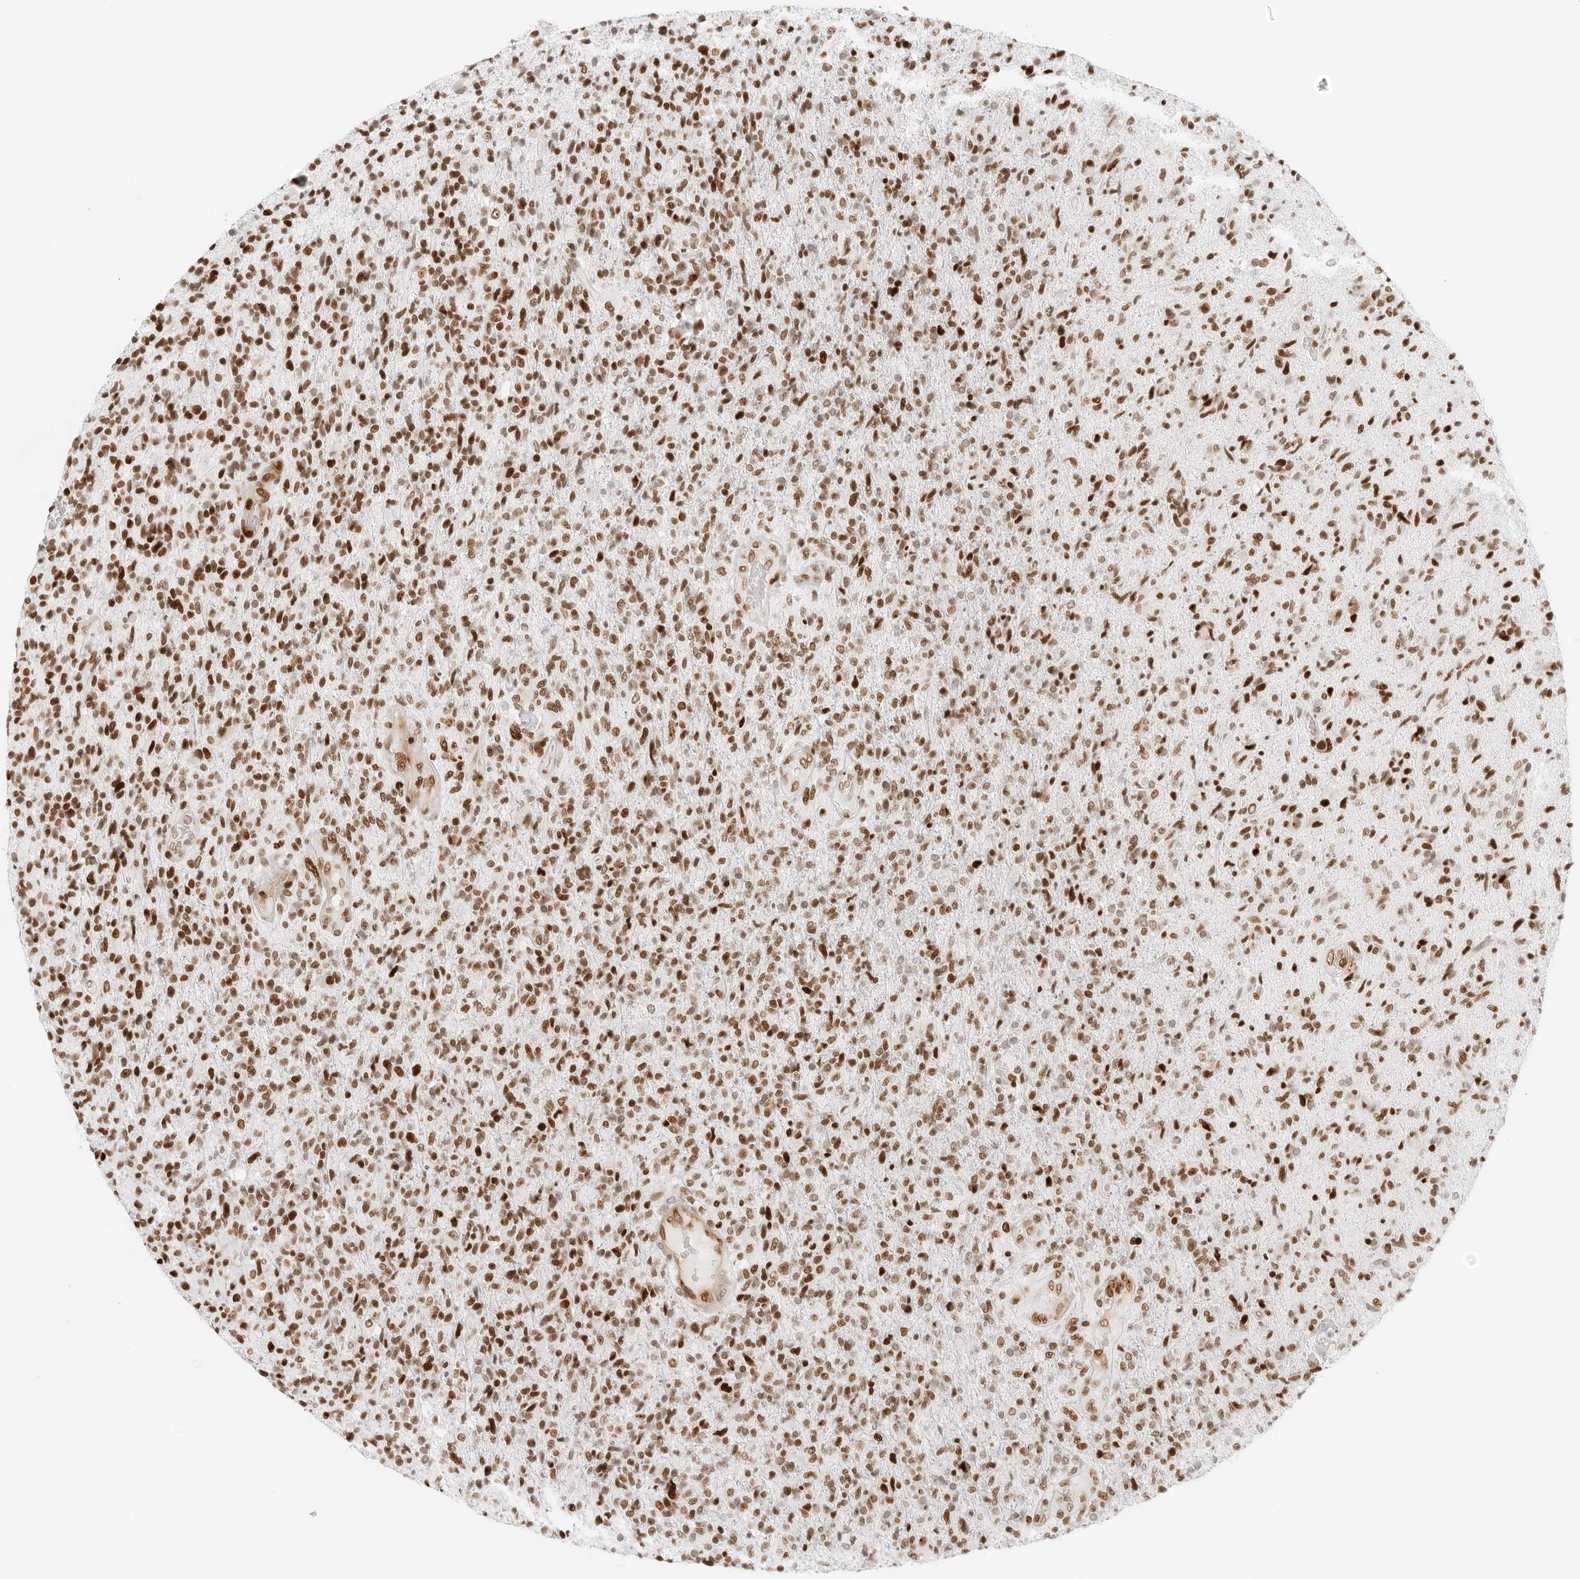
{"staining": {"intensity": "moderate", "quantity": ">75%", "location": "nuclear"}, "tissue": "glioma", "cell_type": "Tumor cells", "image_type": "cancer", "snomed": [{"axis": "morphology", "description": "Glioma, malignant, High grade"}, {"axis": "topography", "description": "Brain"}], "caption": "This histopathology image reveals immunohistochemistry (IHC) staining of glioma, with medium moderate nuclear positivity in about >75% of tumor cells.", "gene": "RCC1", "patient": {"sex": "male", "age": 72}}